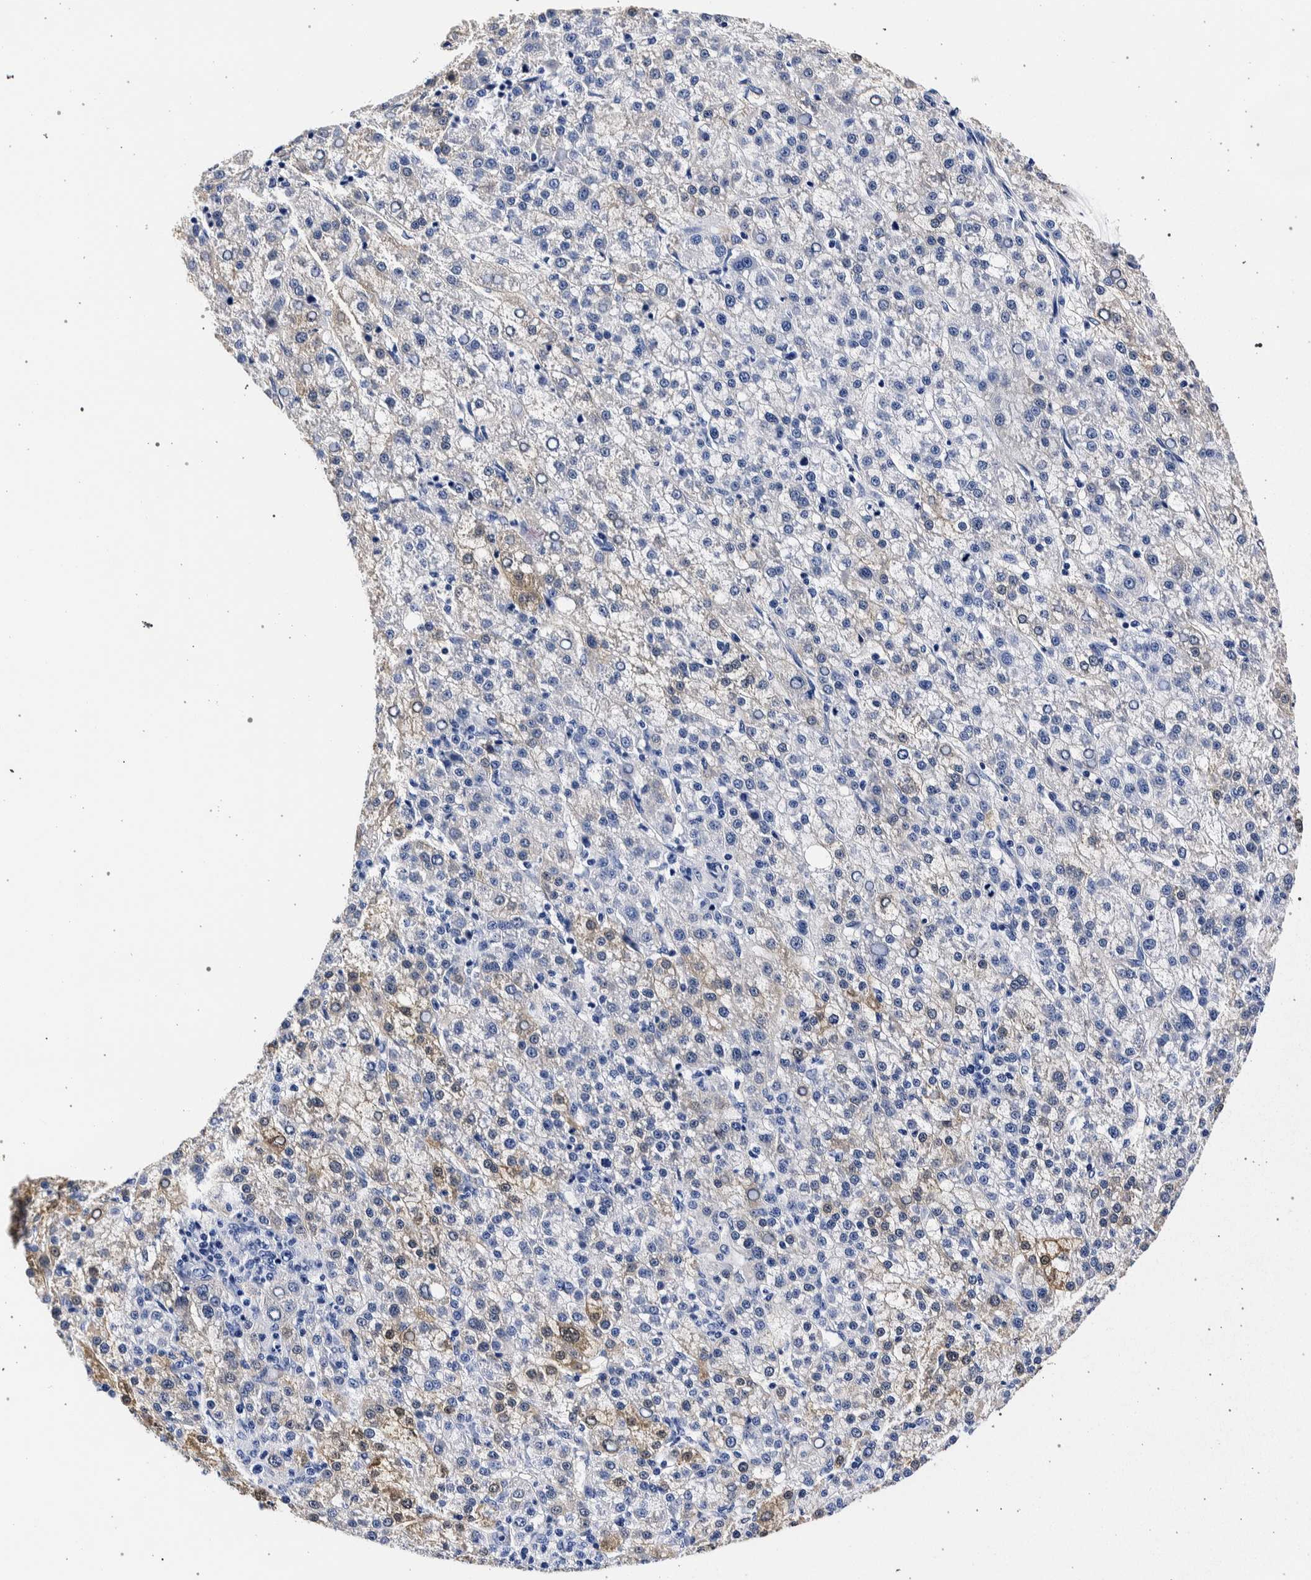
{"staining": {"intensity": "weak", "quantity": "<25%", "location": "cytoplasmic/membranous"}, "tissue": "liver cancer", "cell_type": "Tumor cells", "image_type": "cancer", "snomed": [{"axis": "morphology", "description": "Carcinoma, Hepatocellular, NOS"}, {"axis": "topography", "description": "Liver"}], "caption": "This is an immunohistochemistry (IHC) image of hepatocellular carcinoma (liver). There is no expression in tumor cells.", "gene": "NIBAN2", "patient": {"sex": "female", "age": 58}}